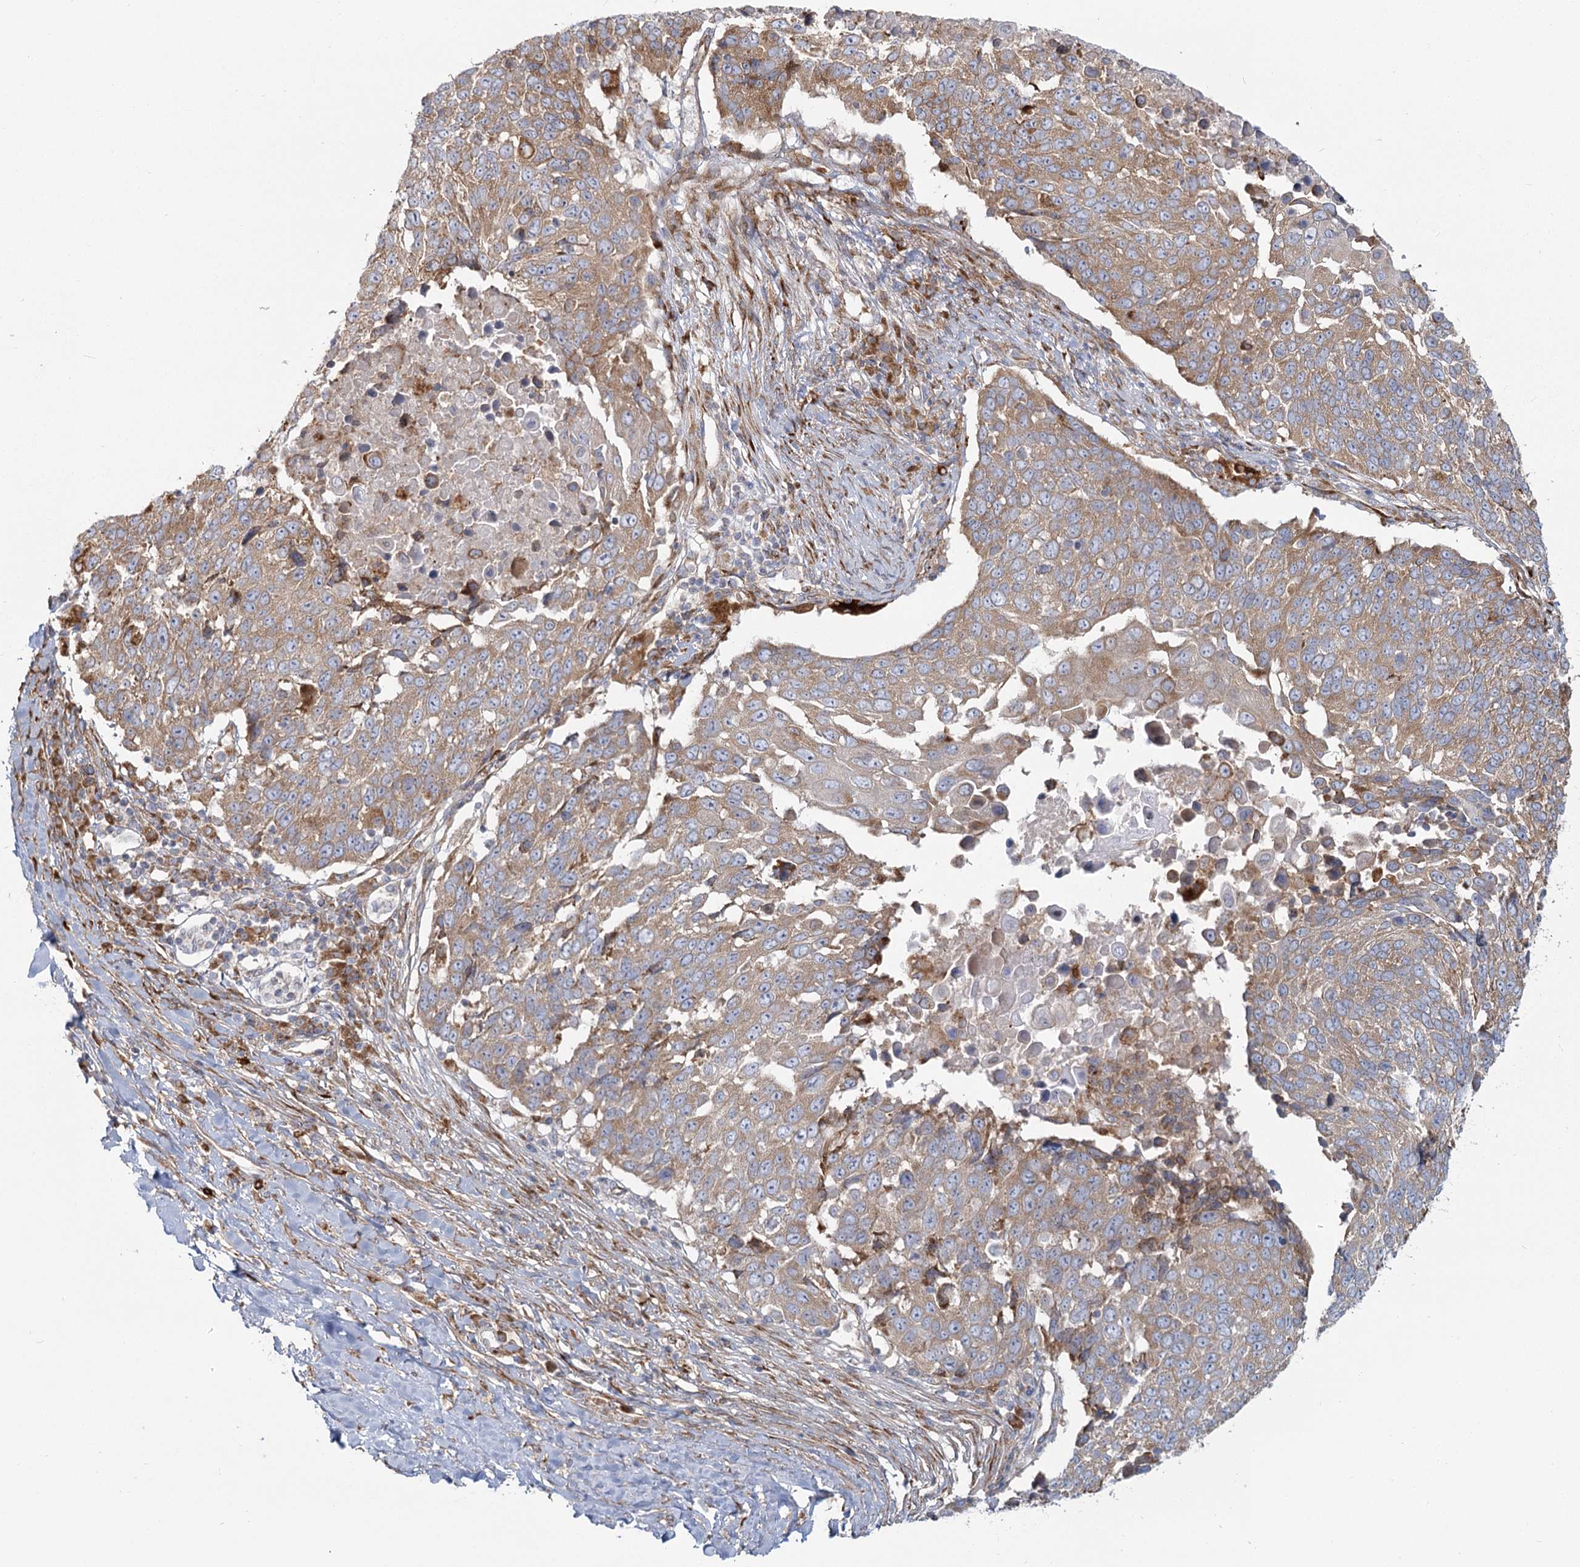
{"staining": {"intensity": "moderate", "quantity": ">75%", "location": "cytoplasmic/membranous"}, "tissue": "lung cancer", "cell_type": "Tumor cells", "image_type": "cancer", "snomed": [{"axis": "morphology", "description": "Squamous cell carcinoma, NOS"}, {"axis": "topography", "description": "Lung"}], "caption": "Human lung cancer (squamous cell carcinoma) stained with a protein marker shows moderate staining in tumor cells.", "gene": "HARS2", "patient": {"sex": "male", "age": 66}}